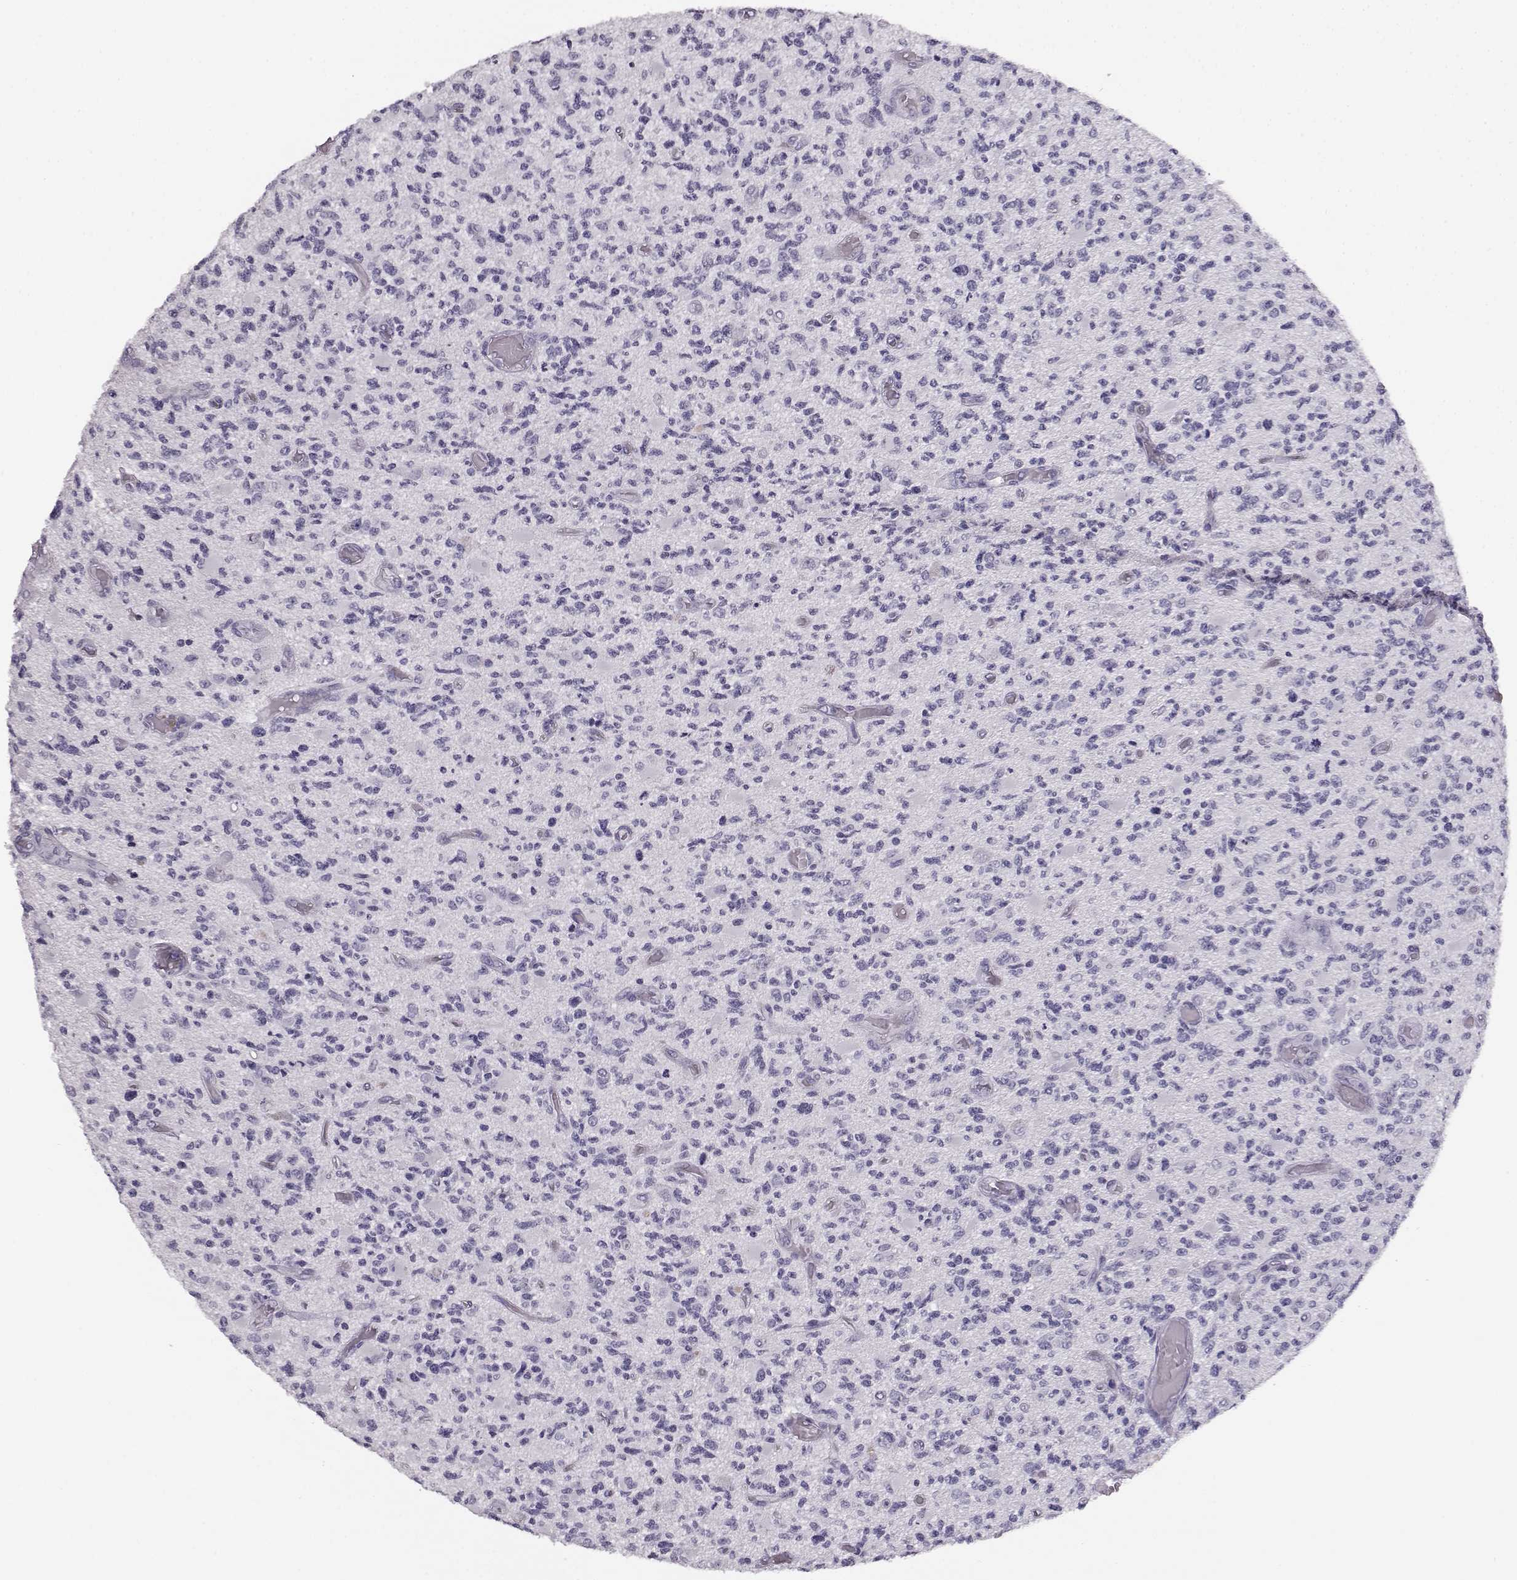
{"staining": {"intensity": "negative", "quantity": "none", "location": "none"}, "tissue": "glioma", "cell_type": "Tumor cells", "image_type": "cancer", "snomed": [{"axis": "morphology", "description": "Glioma, malignant, High grade"}, {"axis": "topography", "description": "Brain"}], "caption": "High magnification brightfield microscopy of high-grade glioma (malignant) stained with DAB (3,3'-diaminobenzidine) (brown) and counterstained with hematoxylin (blue): tumor cells show no significant positivity. The staining is performed using DAB (3,3'-diaminobenzidine) brown chromogen with nuclei counter-stained in using hematoxylin.", "gene": "BFSP2", "patient": {"sex": "female", "age": 63}}